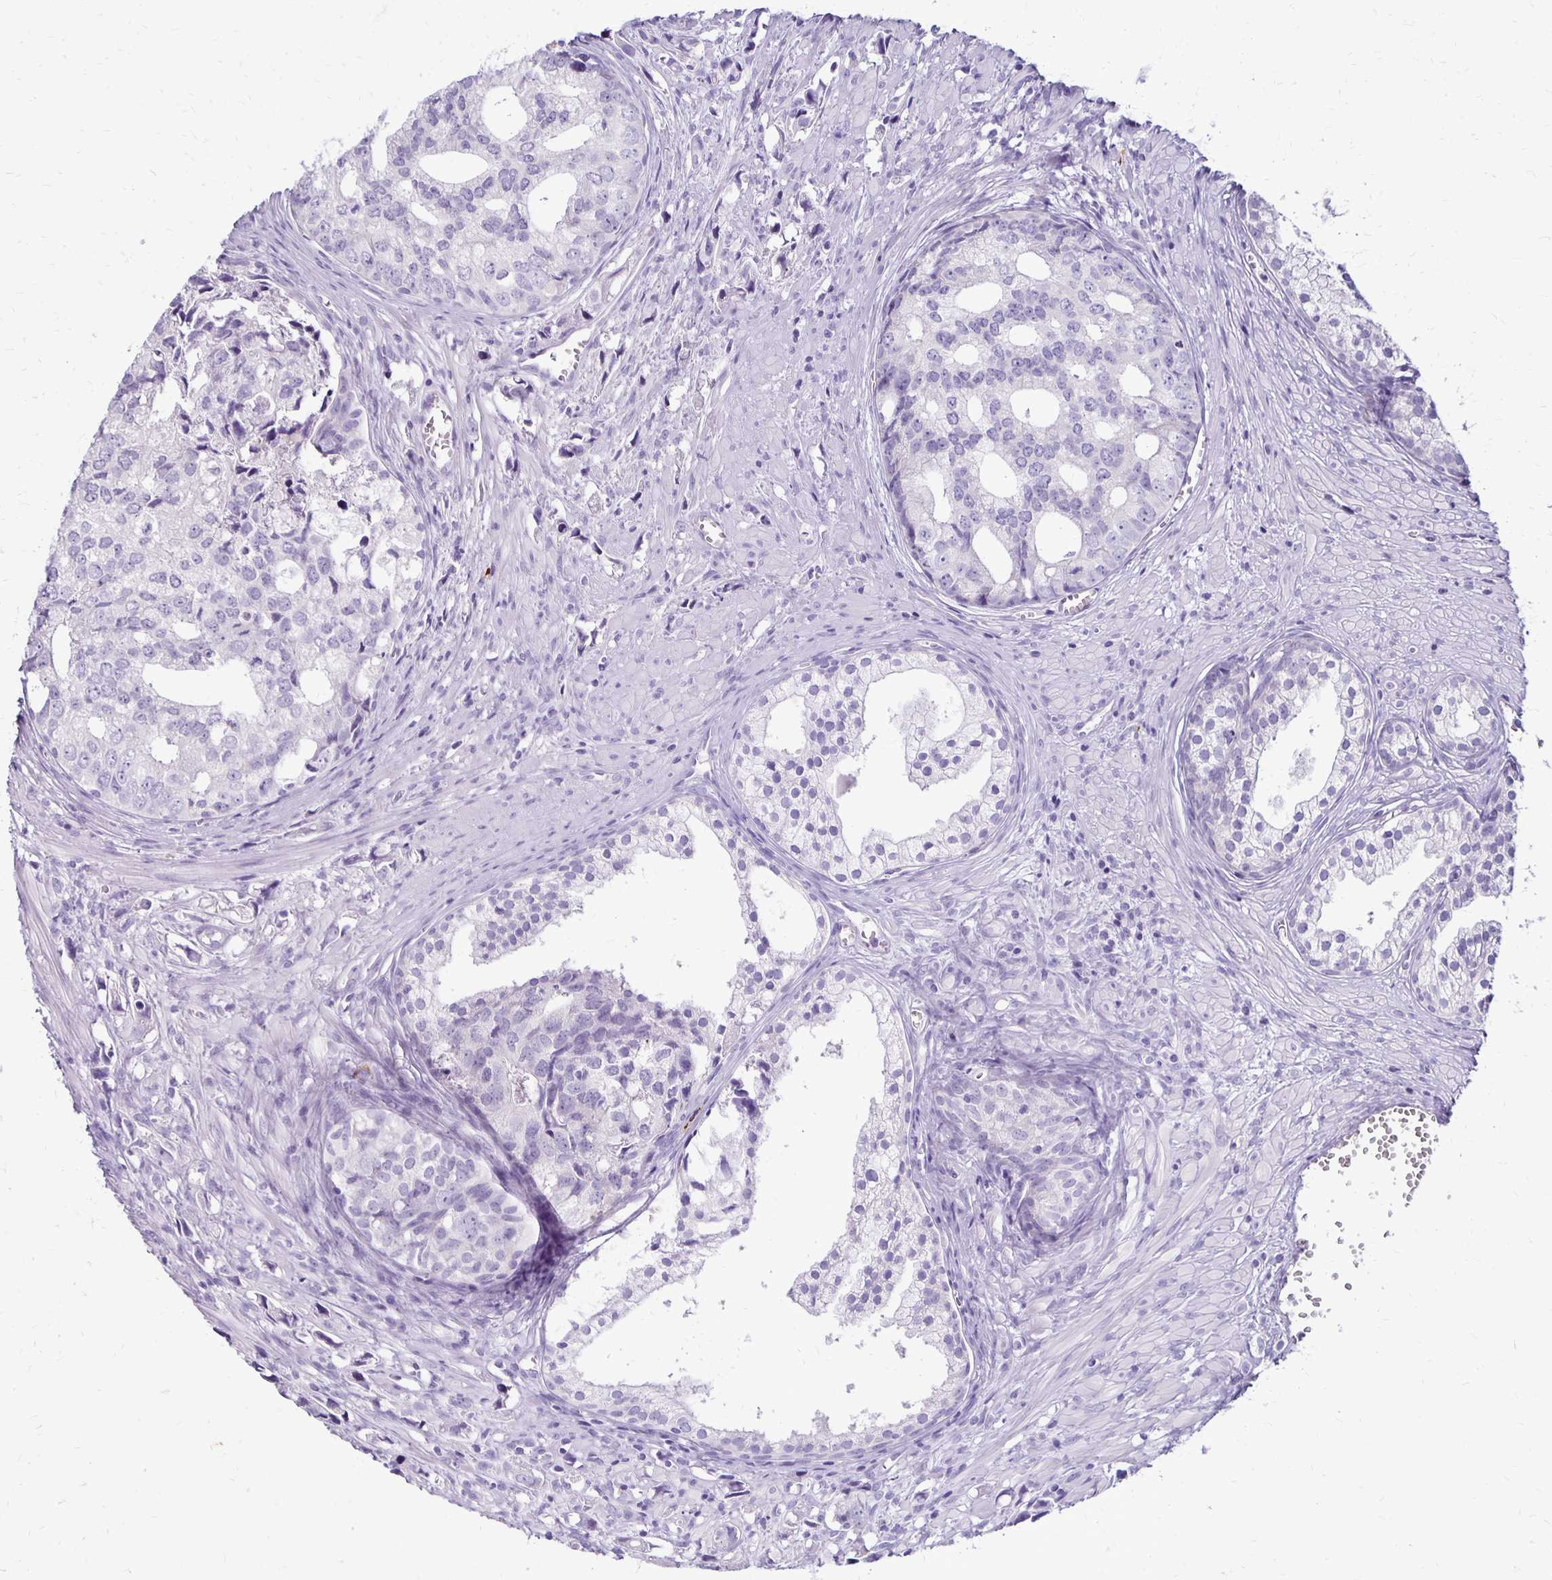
{"staining": {"intensity": "negative", "quantity": "none", "location": "none"}, "tissue": "prostate cancer", "cell_type": "Tumor cells", "image_type": "cancer", "snomed": [{"axis": "morphology", "description": "Adenocarcinoma, High grade"}, {"axis": "topography", "description": "Prostate"}], "caption": "Tumor cells show no significant protein positivity in adenocarcinoma (high-grade) (prostate).", "gene": "FNTB", "patient": {"sex": "male", "age": 58}}